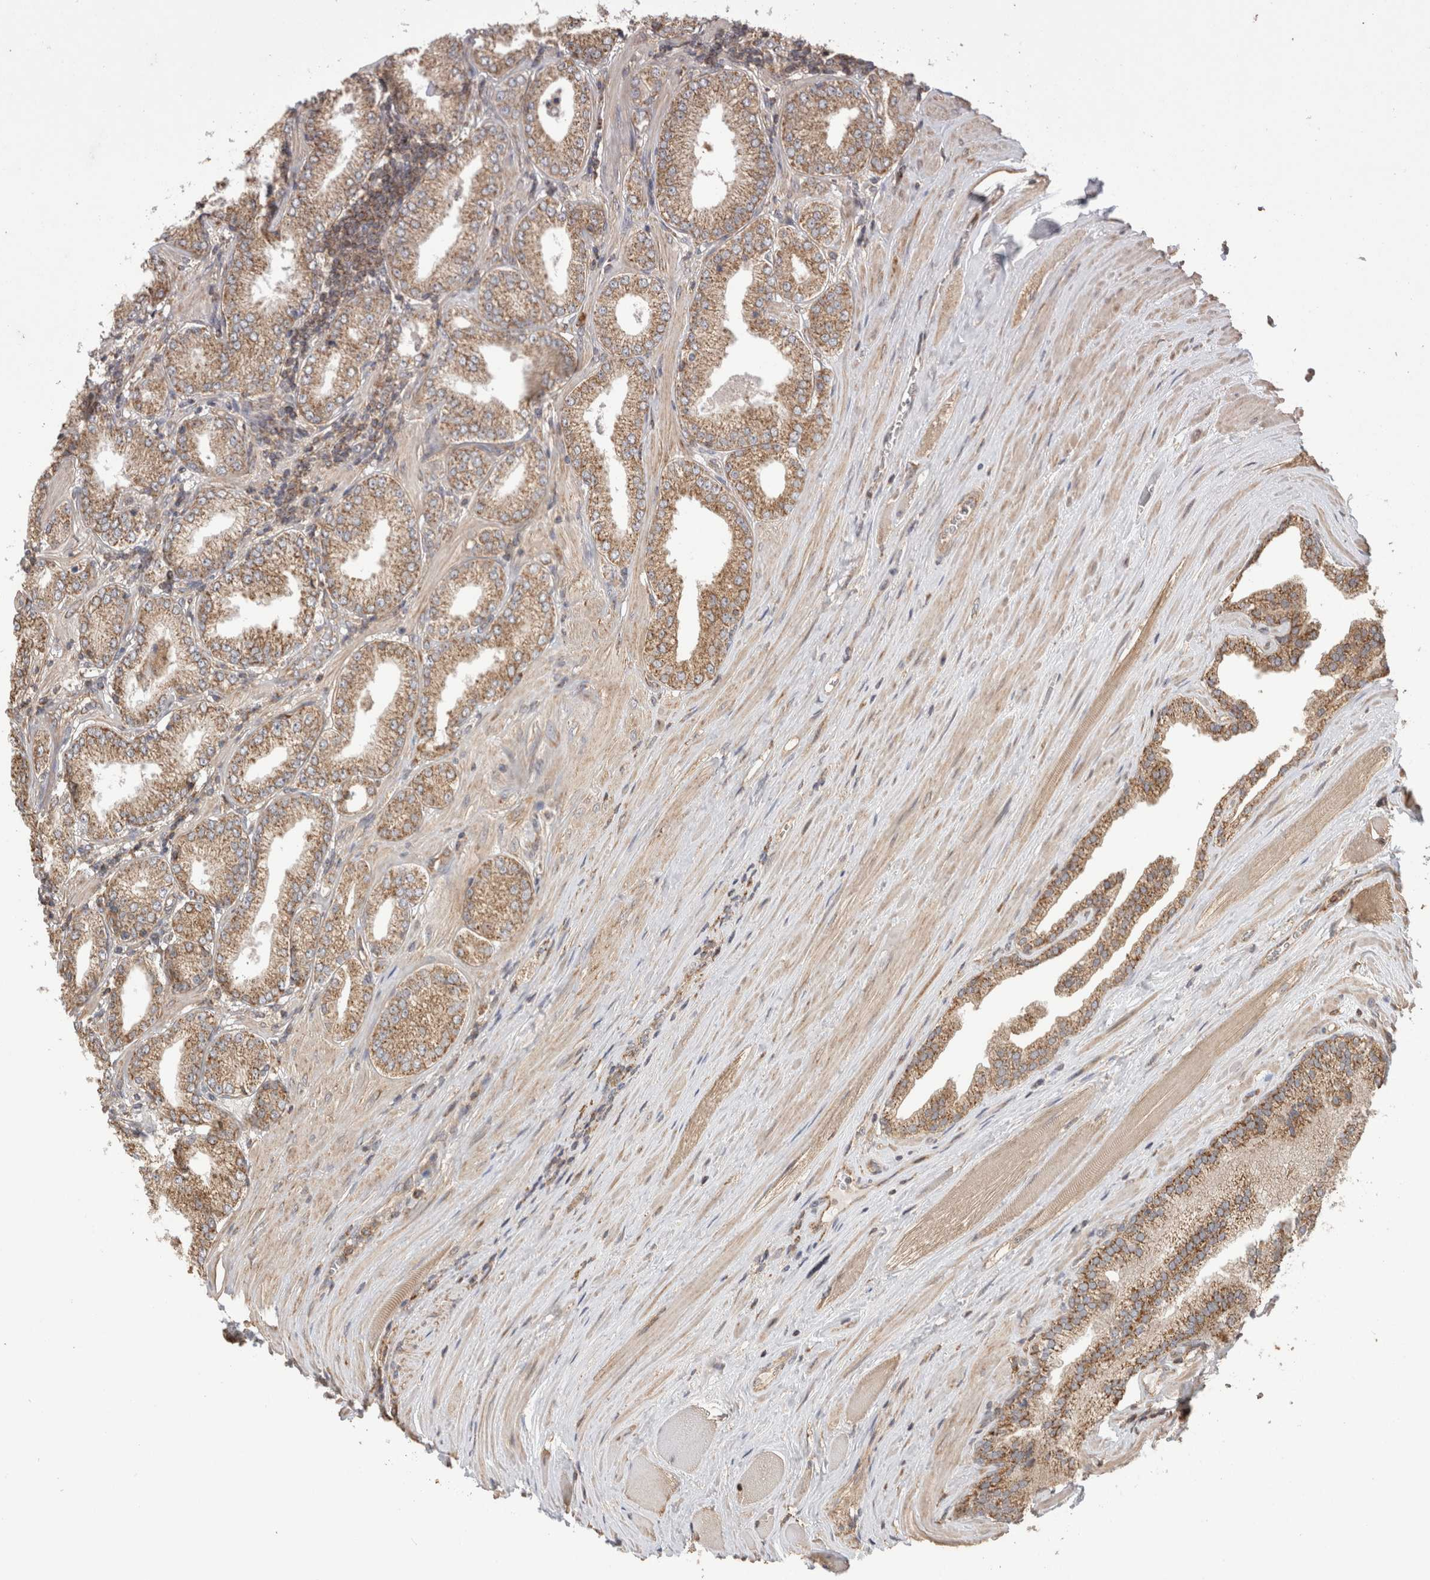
{"staining": {"intensity": "moderate", "quantity": ">75%", "location": "cytoplasmic/membranous"}, "tissue": "prostate cancer", "cell_type": "Tumor cells", "image_type": "cancer", "snomed": [{"axis": "morphology", "description": "Adenocarcinoma, Low grade"}, {"axis": "topography", "description": "Prostate"}], "caption": "Immunohistochemistry (IHC) staining of prostate low-grade adenocarcinoma, which reveals medium levels of moderate cytoplasmic/membranous positivity in about >75% of tumor cells indicating moderate cytoplasmic/membranous protein staining. The staining was performed using DAB (3,3'-diaminobenzidine) (brown) for protein detection and nuclei were counterstained in hematoxylin (blue).", "gene": "IMMP2L", "patient": {"sex": "male", "age": 62}}